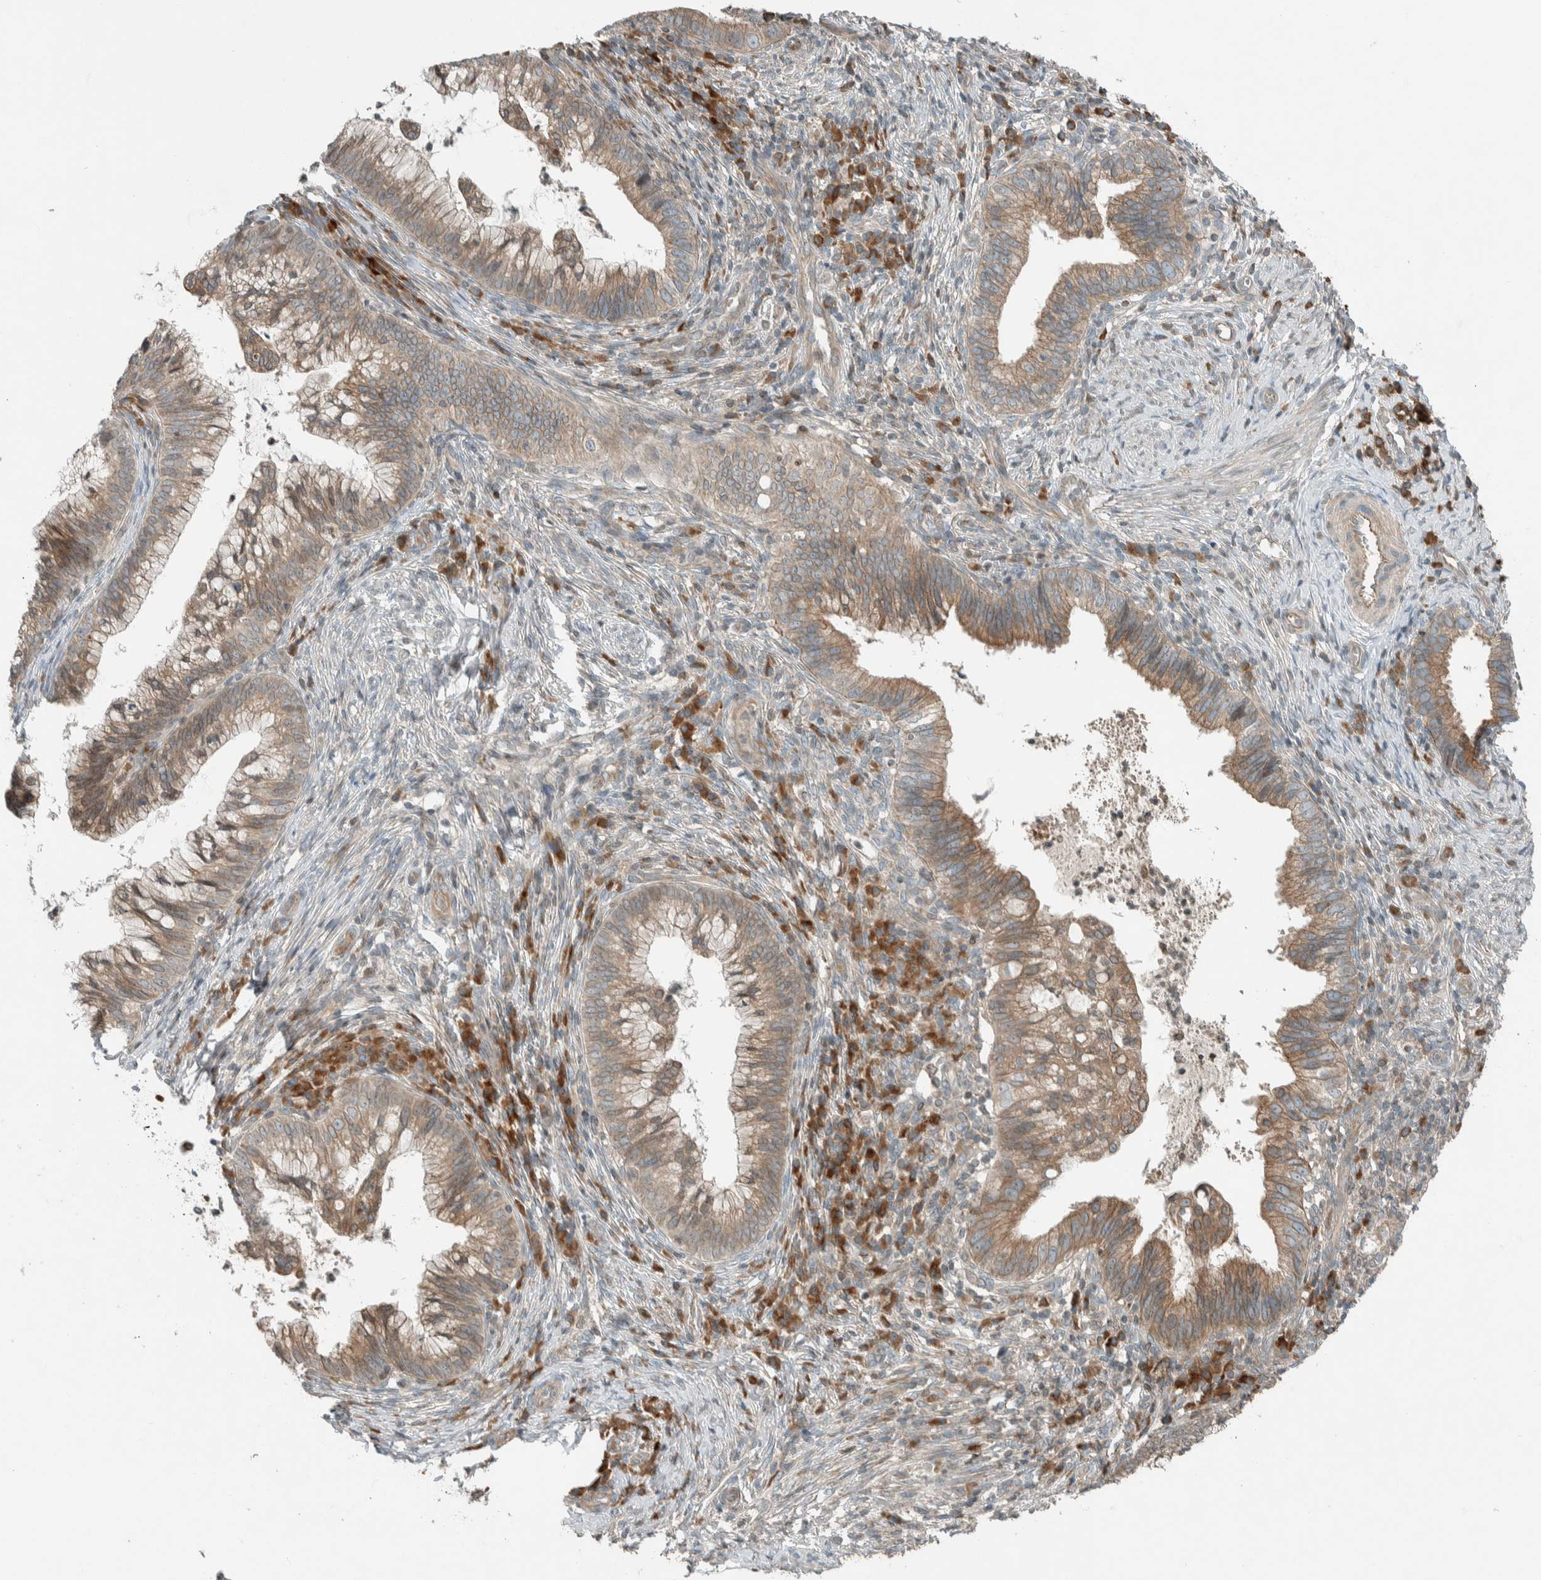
{"staining": {"intensity": "weak", "quantity": ">75%", "location": "cytoplasmic/membranous"}, "tissue": "cervical cancer", "cell_type": "Tumor cells", "image_type": "cancer", "snomed": [{"axis": "morphology", "description": "Adenocarcinoma, NOS"}, {"axis": "topography", "description": "Cervix"}], "caption": "Cervical cancer (adenocarcinoma) tissue reveals weak cytoplasmic/membranous staining in approximately >75% of tumor cells", "gene": "SEL1L", "patient": {"sex": "female", "age": 36}}